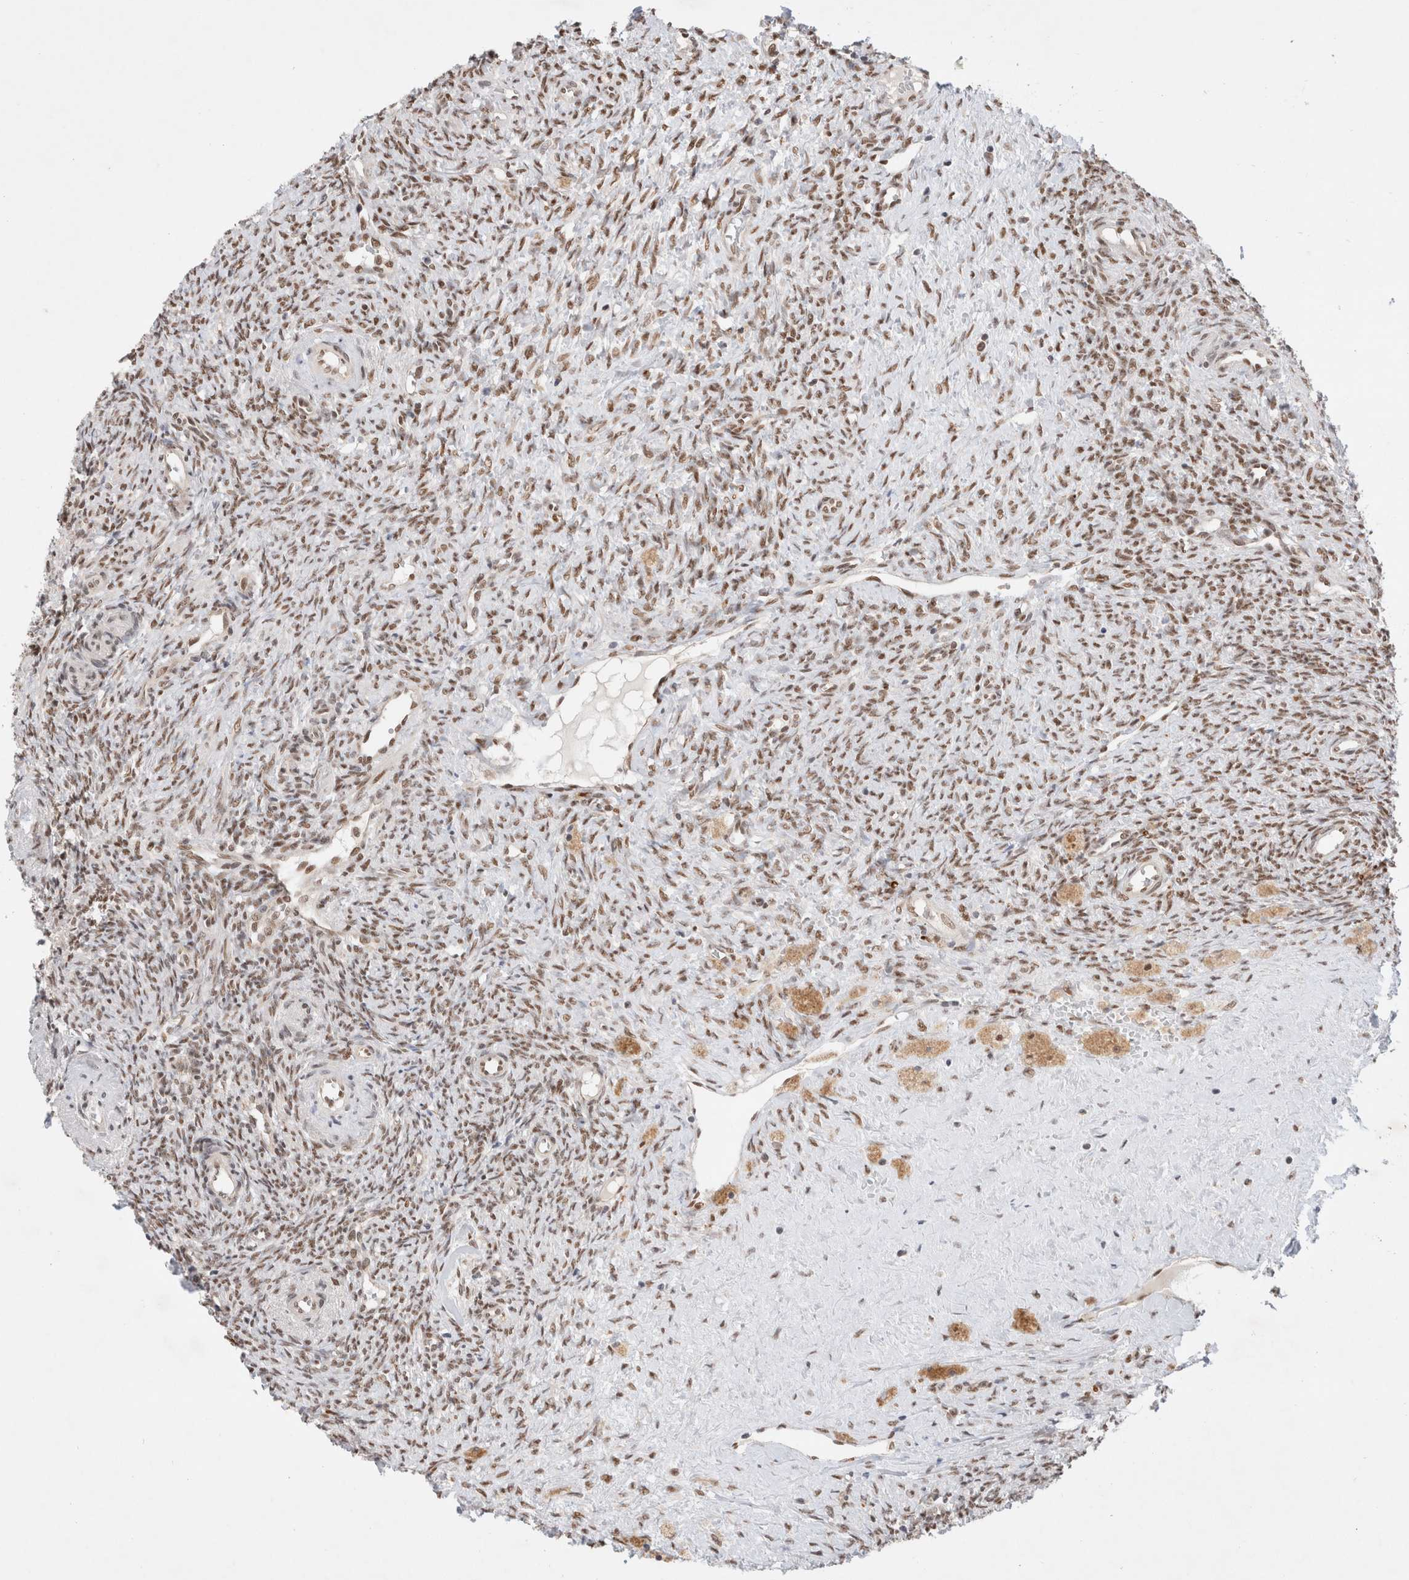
{"staining": {"intensity": "strong", "quantity": ">75%", "location": "cytoplasmic/membranous,nuclear"}, "tissue": "ovary", "cell_type": "Follicle cells", "image_type": "normal", "snomed": [{"axis": "morphology", "description": "Normal tissue, NOS"}, {"axis": "topography", "description": "Ovary"}], "caption": "Immunohistochemical staining of normal ovary reveals strong cytoplasmic/membranous,nuclear protein positivity in about >75% of follicle cells. The staining was performed using DAB to visualize the protein expression in brown, while the nuclei were stained in blue with hematoxylin (Magnification: 20x).", "gene": "GTF2I", "patient": {"sex": "female", "age": 41}}